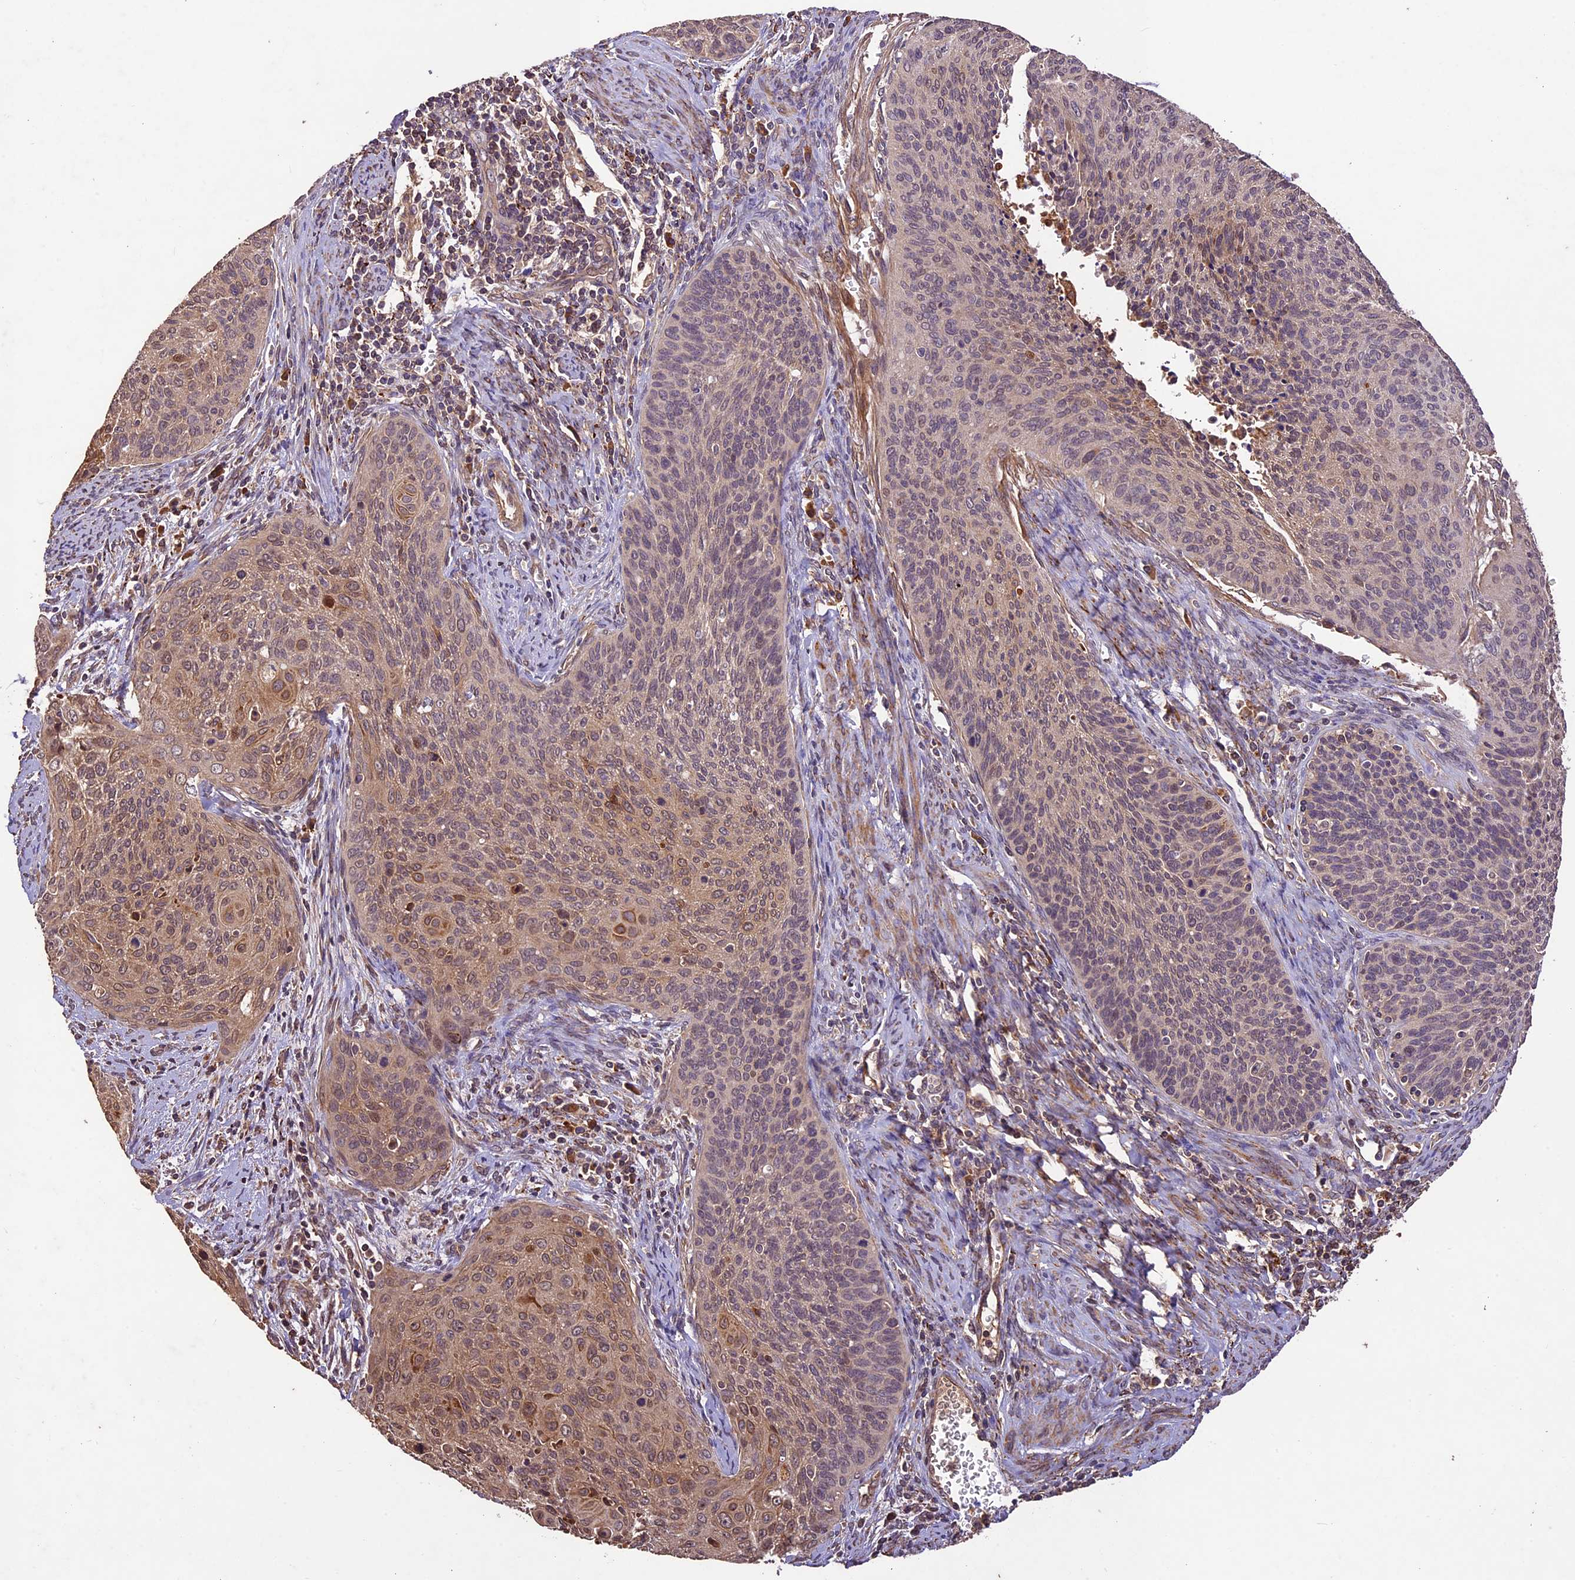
{"staining": {"intensity": "weak", "quantity": "25%-75%", "location": "cytoplasmic/membranous"}, "tissue": "cervical cancer", "cell_type": "Tumor cells", "image_type": "cancer", "snomed": [{"axis": "morphology", "description": "Squamous cell carcinoma, NOS"}, {"axis": "topography", "description": "Cervix"}], "caption": "Cervical cancer (squamous cell carcinoma) stained for a protein (brown) exhibits weak cytoplasmic/membranous positive staining in about 25%-75% of tumor cells.", "gene": "CRLF1", "patient": {"sex": "female", "age": 55}}